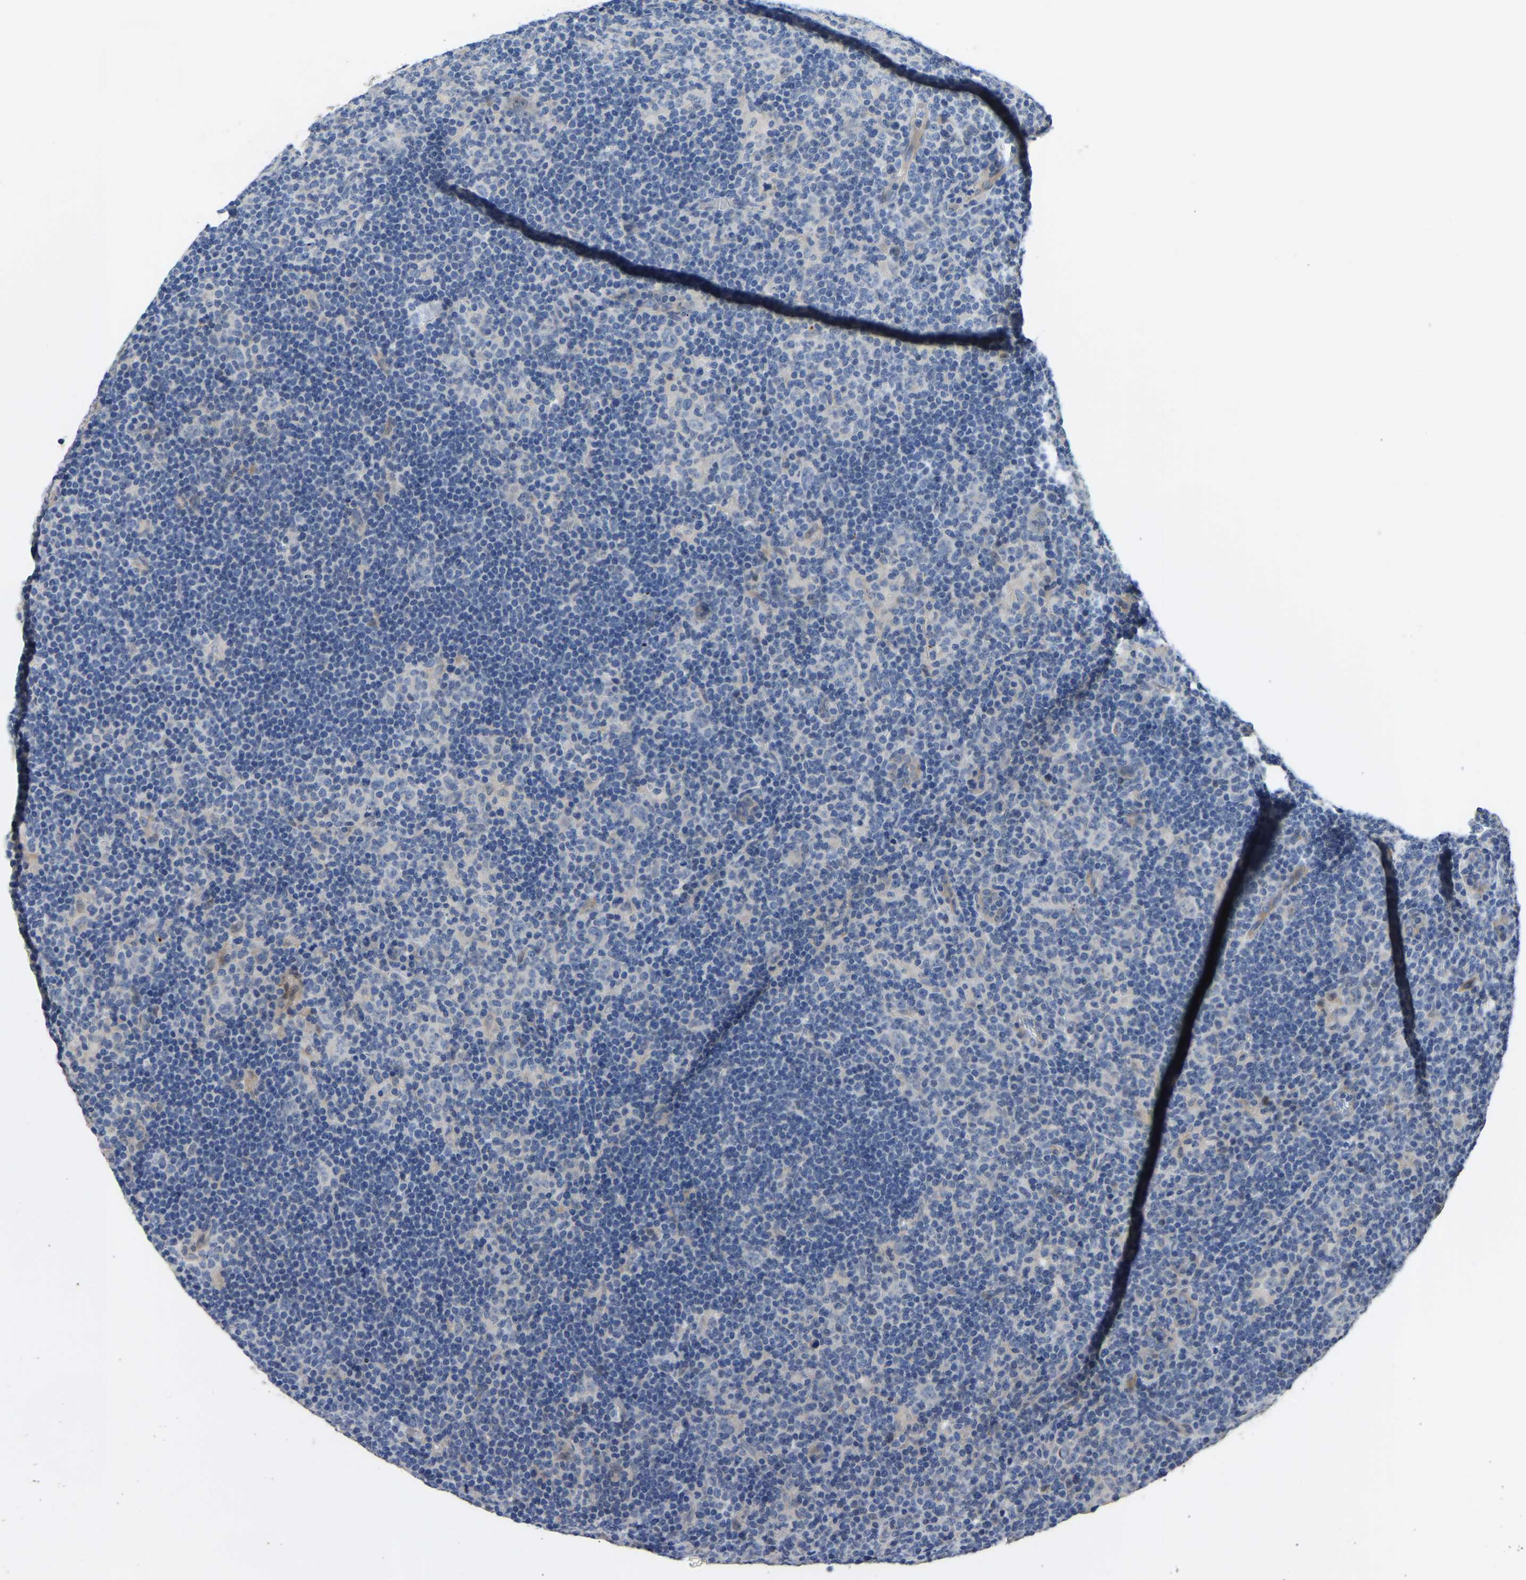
{"staining": {"intensity": "negative", "quantity": "none", "location": "none"}, "tissue": "lymphoma", "cell_type": "Tumor cells", "image_type": "cancer", "snomed": [{"axis": "morphology", "description": "Hodgkin's disease, NOS"}, {"axis": "topography", "description": "Lymph node"}], "caption": "There is no significant staining in tumor cells of lymphoma.", "gene": "HIGD2B", "patient": {"sex": "female", "age": 57}}